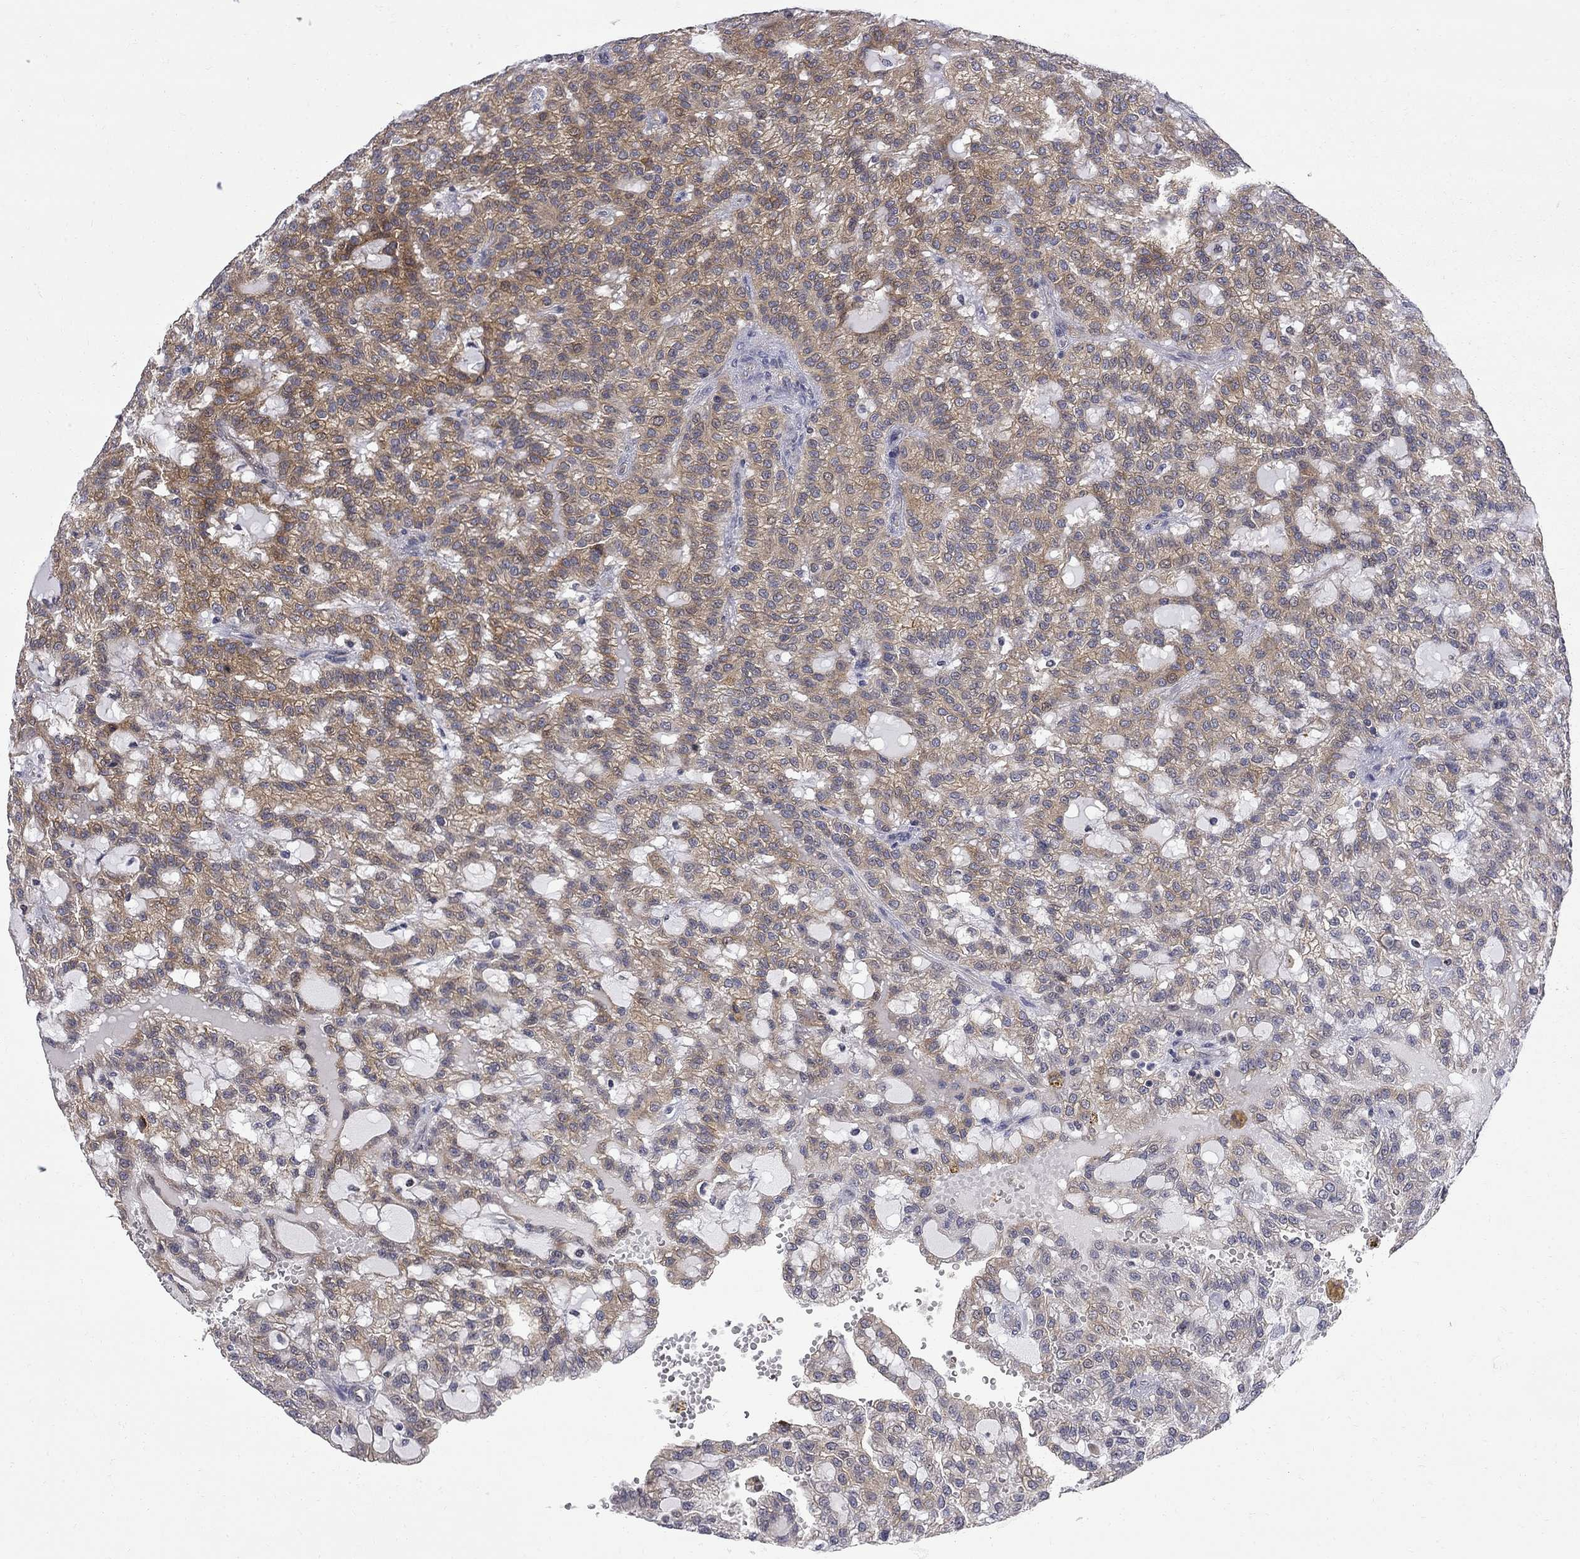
{"staining": {"intensity": "moderate", "quantity": "<25%", "location": "cytoplasmic/membranous"}, "tissue": "renal cancer", "cell_type": "Tumor cells", "image_type": "cancer", "snomed": [{"axis": "morphology", "description": "Adenocarcinoma, NOS"}, {"axis": "topography", "description": "Kidney"}], "caption": "Adenocarcinoma (renal) stained for a protein reveals moderate cytoplasmic/membranous positivity in tumor cells.", "gene": "GALNT8", "patient": {"sex": "male", "age": 63}}